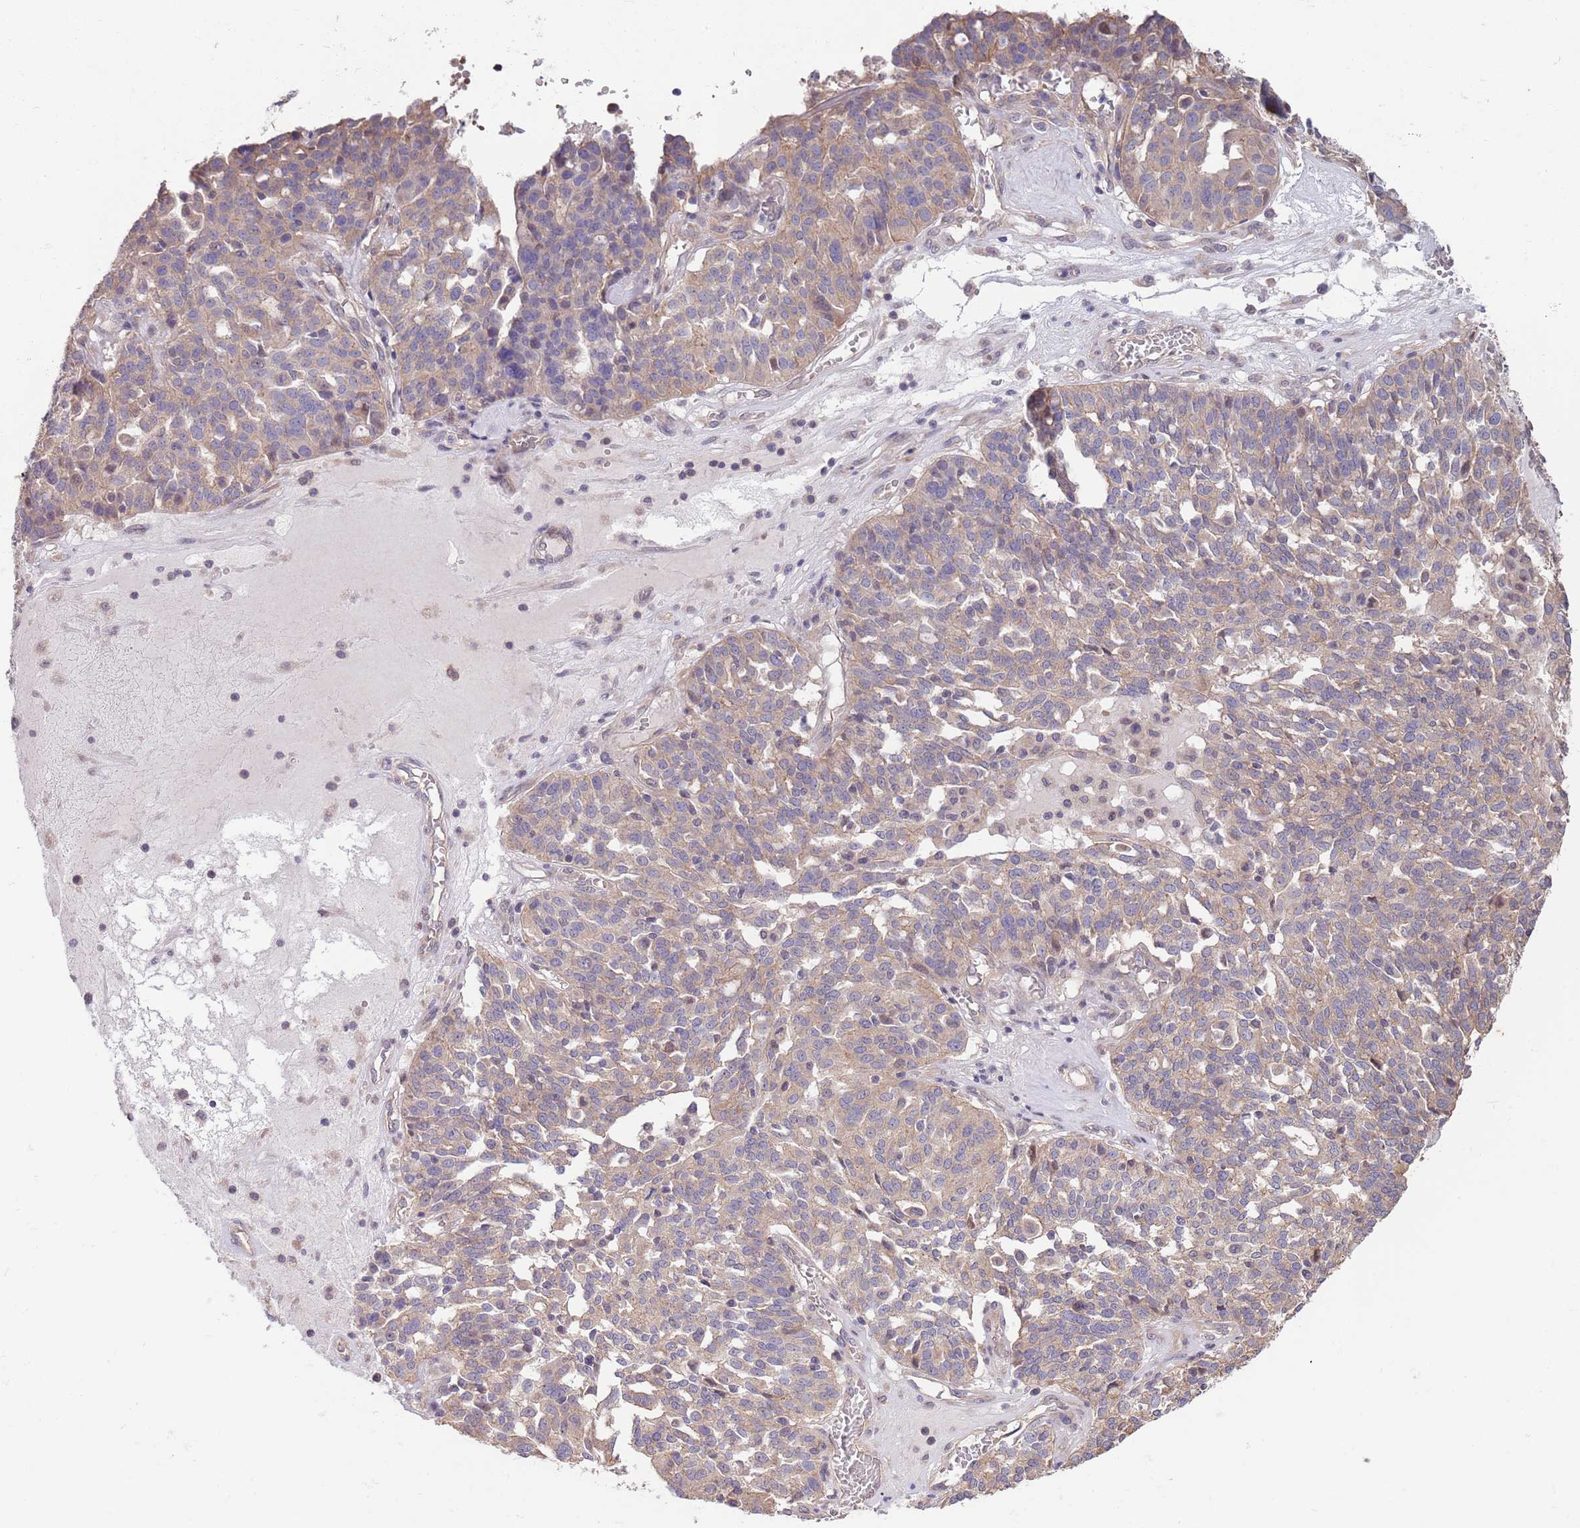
{"staining": {"intensity": "weak", "quantity": "25%-75%", "location": "cytoplasmic/membranous"}, "tissue": "ovarian cancer", "cell_type": "Tumor cells", "image_type": "cancer", "snomed": [{"axis": "morphology", "description": "Cystadenocarcinoma, serous, NOS"}, {"axis": "topography", "description": "Ovary"}], "caption": "High-magnification brightfield microscopy of ovarian cancer (serous cystadenocarcinoma) stained with DAB (3,3'-diaminobenzidine) (brown) and counterstained with hematoxylin (blue). tumor cells exhibit weak cytoplasmic/membranous expression is seen in approximately25%-75% of cells.", "gene": "MARVELD2", "patient": {"sex": "female", "age": 59}}